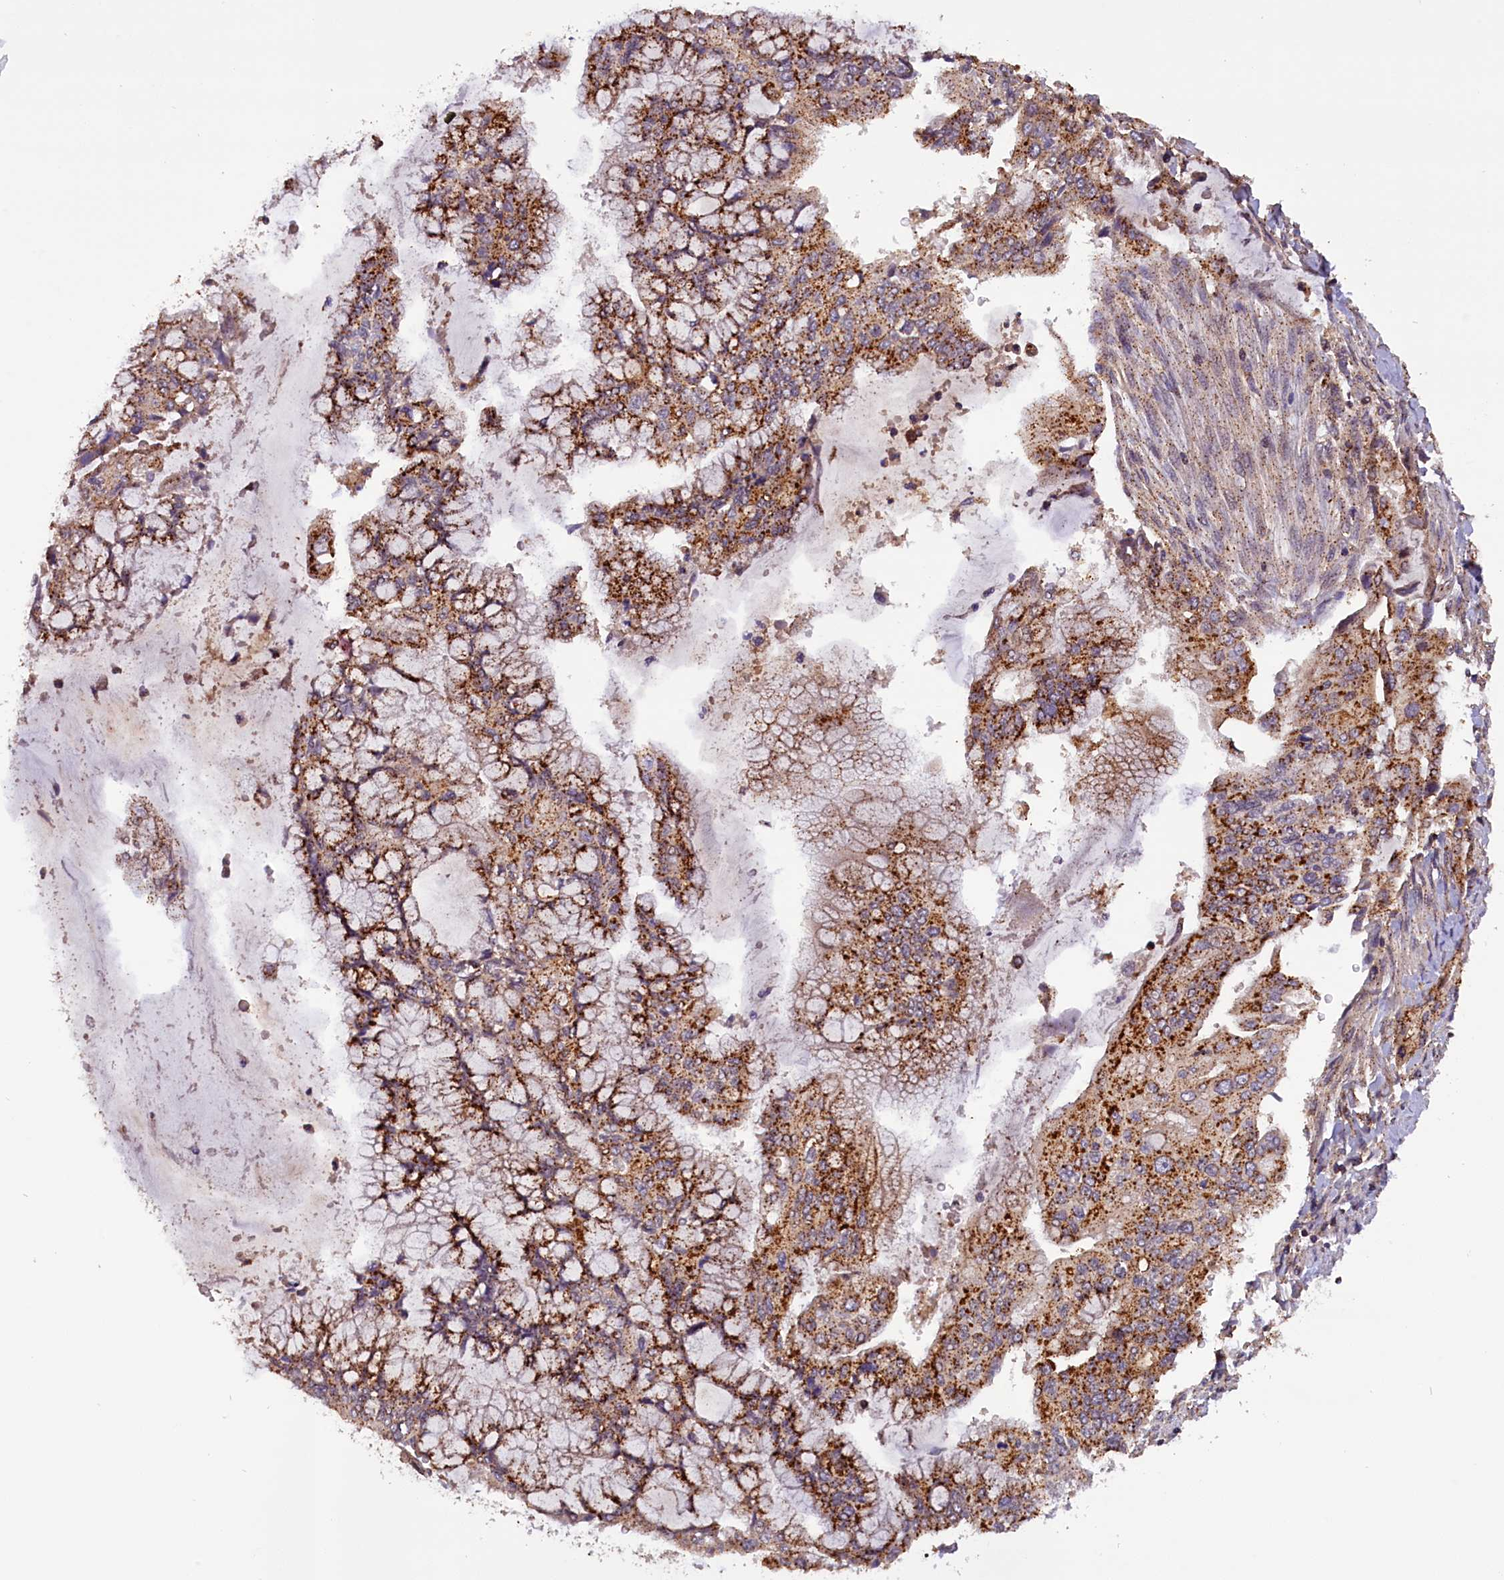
{"staining": {"intensity": "strong", "quantity": ">75%", "location": "cytoplasmic/membranous"}, "tissue": "pancreatic cancer", "cell_type": "Tumor cells", "image_type": "cancer", "snomed": [{"axis": "morphology", "description": "Adenocarcinoma, NOS"}, {"axis": "topography", "description": "Pancreas"}], "caption": "Strong cytoplasmic/membranous protein staining is seen in approximately >75% of tumor cells in pancreatic cancer (adenocarcinoma). Using DAB (3,3'-diaminobenzidine) (brown) and hematoxylin (blue) stains, captured at high magnification using brightfield microscopy.", "gene": "IST1", "patient": {"sex": "male", "age": 46}}